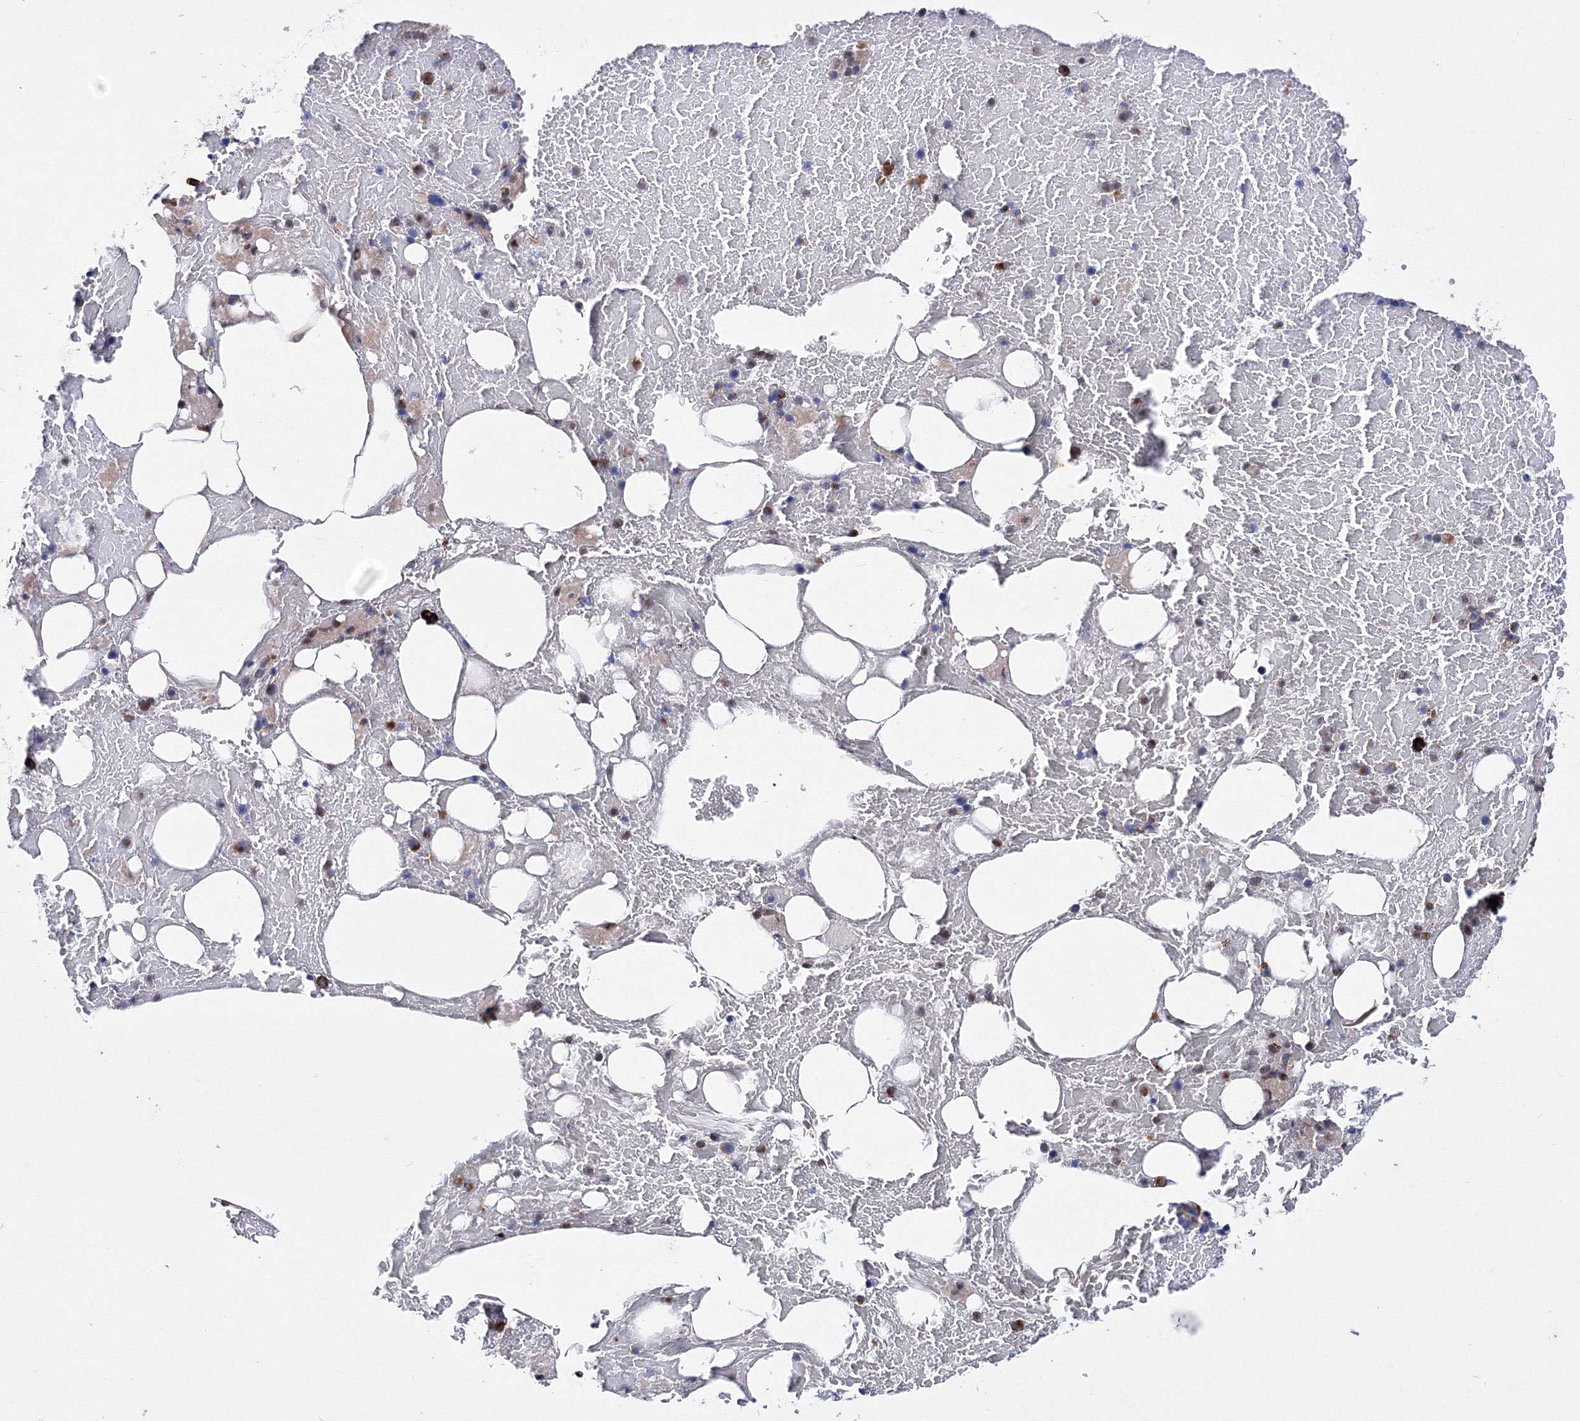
{"staining": {"intensity": "strong", "quantity": "25%-75%", "location": "cytoplasmic/membranous"}, "tissue": "bone marrow", "cell_type": "Hematopoietic cells", "image_type": "normal", "snomed": [{"axis": "morphology", "description": "Normal tissue, NOS"}, {"axis": "topography", "description": "Bone marrow"}], "caption": "A high-resolution histopathology image shows immunohistochemistry (IHC) staining of normal bone marrow, which exhibits strong cytoplasmic/membranous positivity in approximately 25%-75% of hematopoietic cells.", "gene": "TRPM2", "patient": {"sex": "male", "age": 60}}